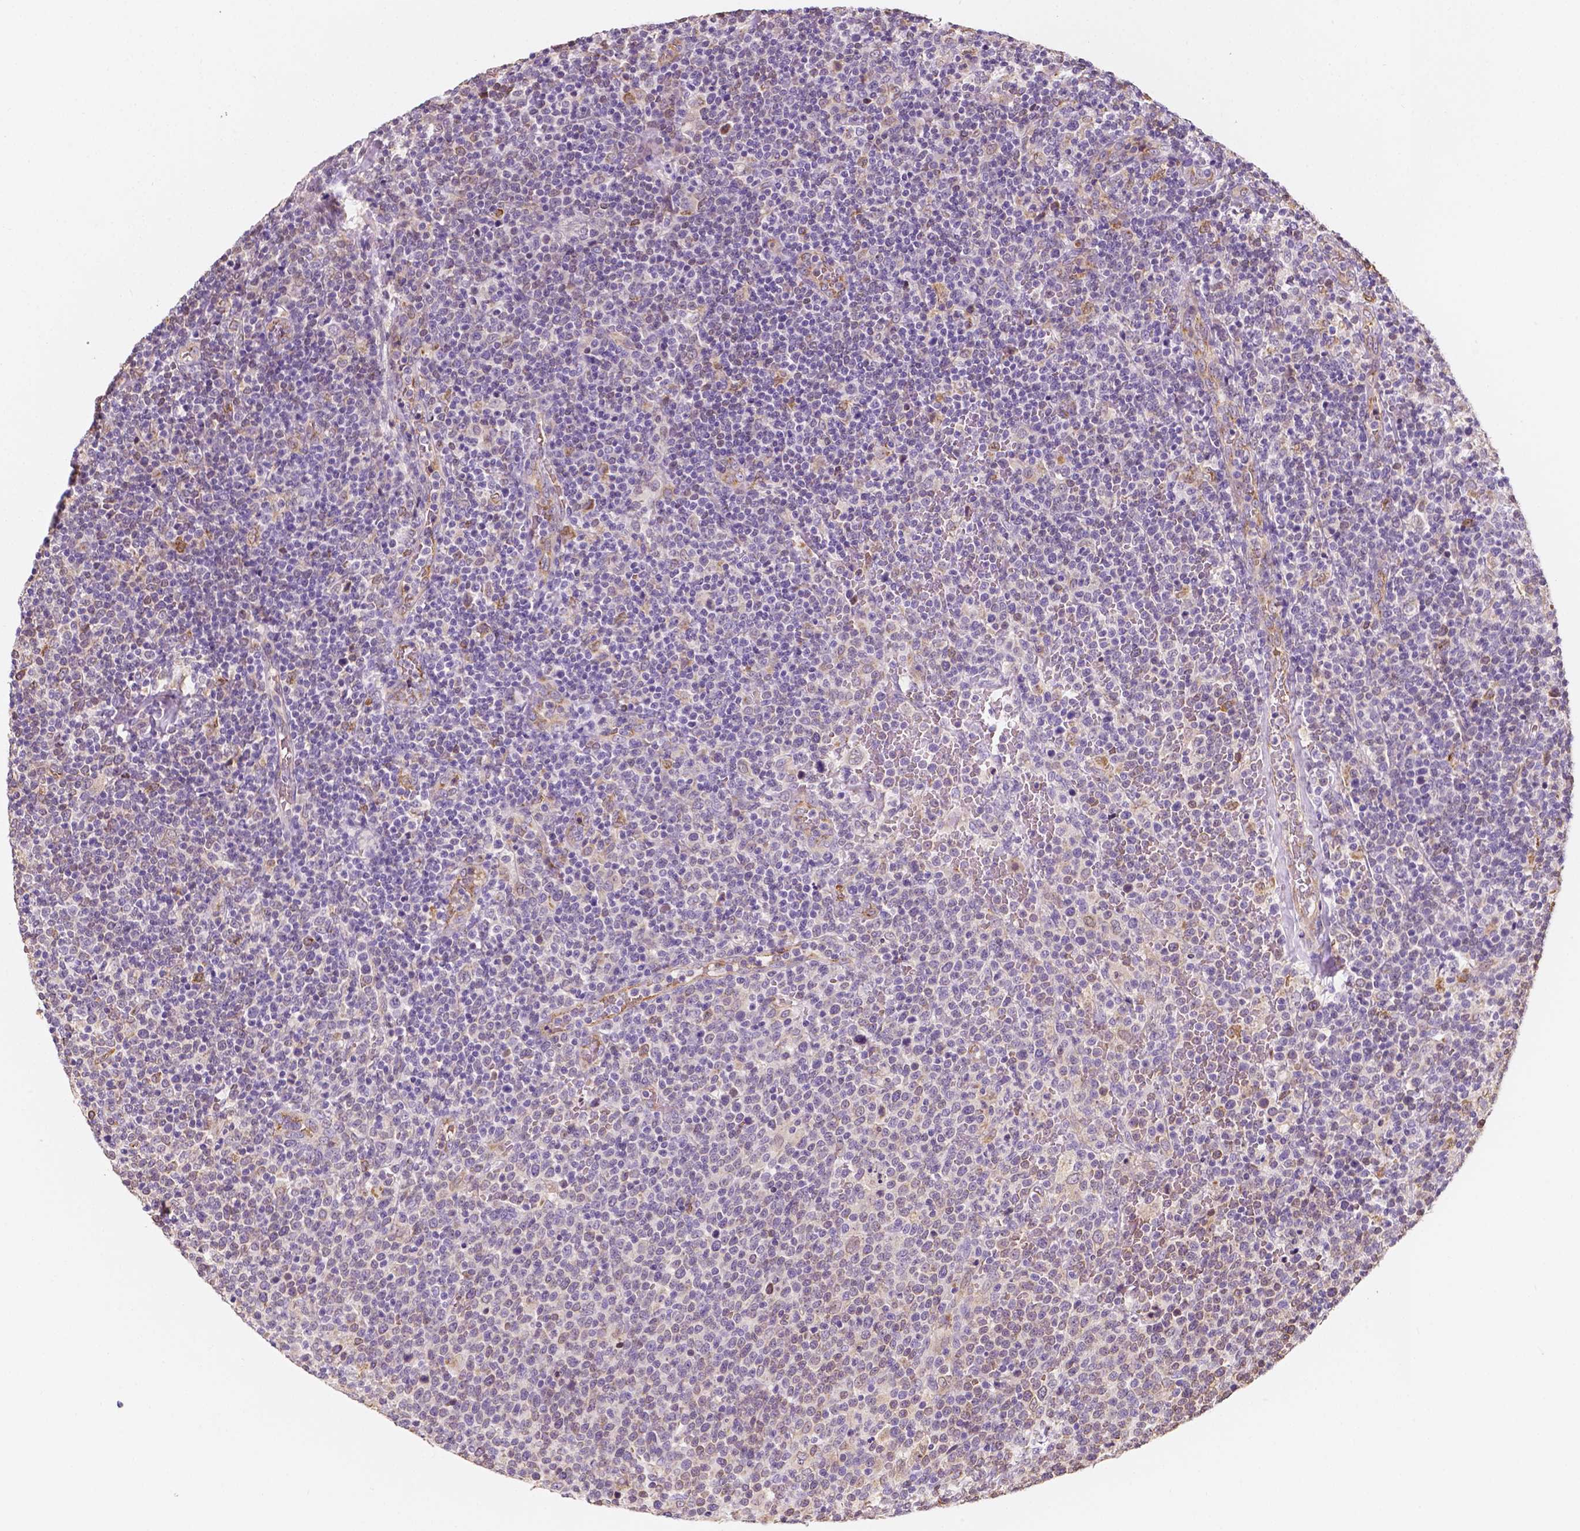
{"staining": {"intensity": "negative", "quantity": "none", "location": "none"}, "tissue": "lymphoma", "cell_type": "Tumor cells", "image_type": "cancer", "snomed": [{"axis": "morphology", "description": "Malignant lymphoma, non-Hodgkin's type, High grade"}, {"axis": "topography", "description": "Lymph node"}], "caption": "Human lymphoma stained for a protein using immunohistochemistry shows no positivity in tumor cells.", "gene": "SLC22A4", "patient": {"sex": "male", "age": 61}}